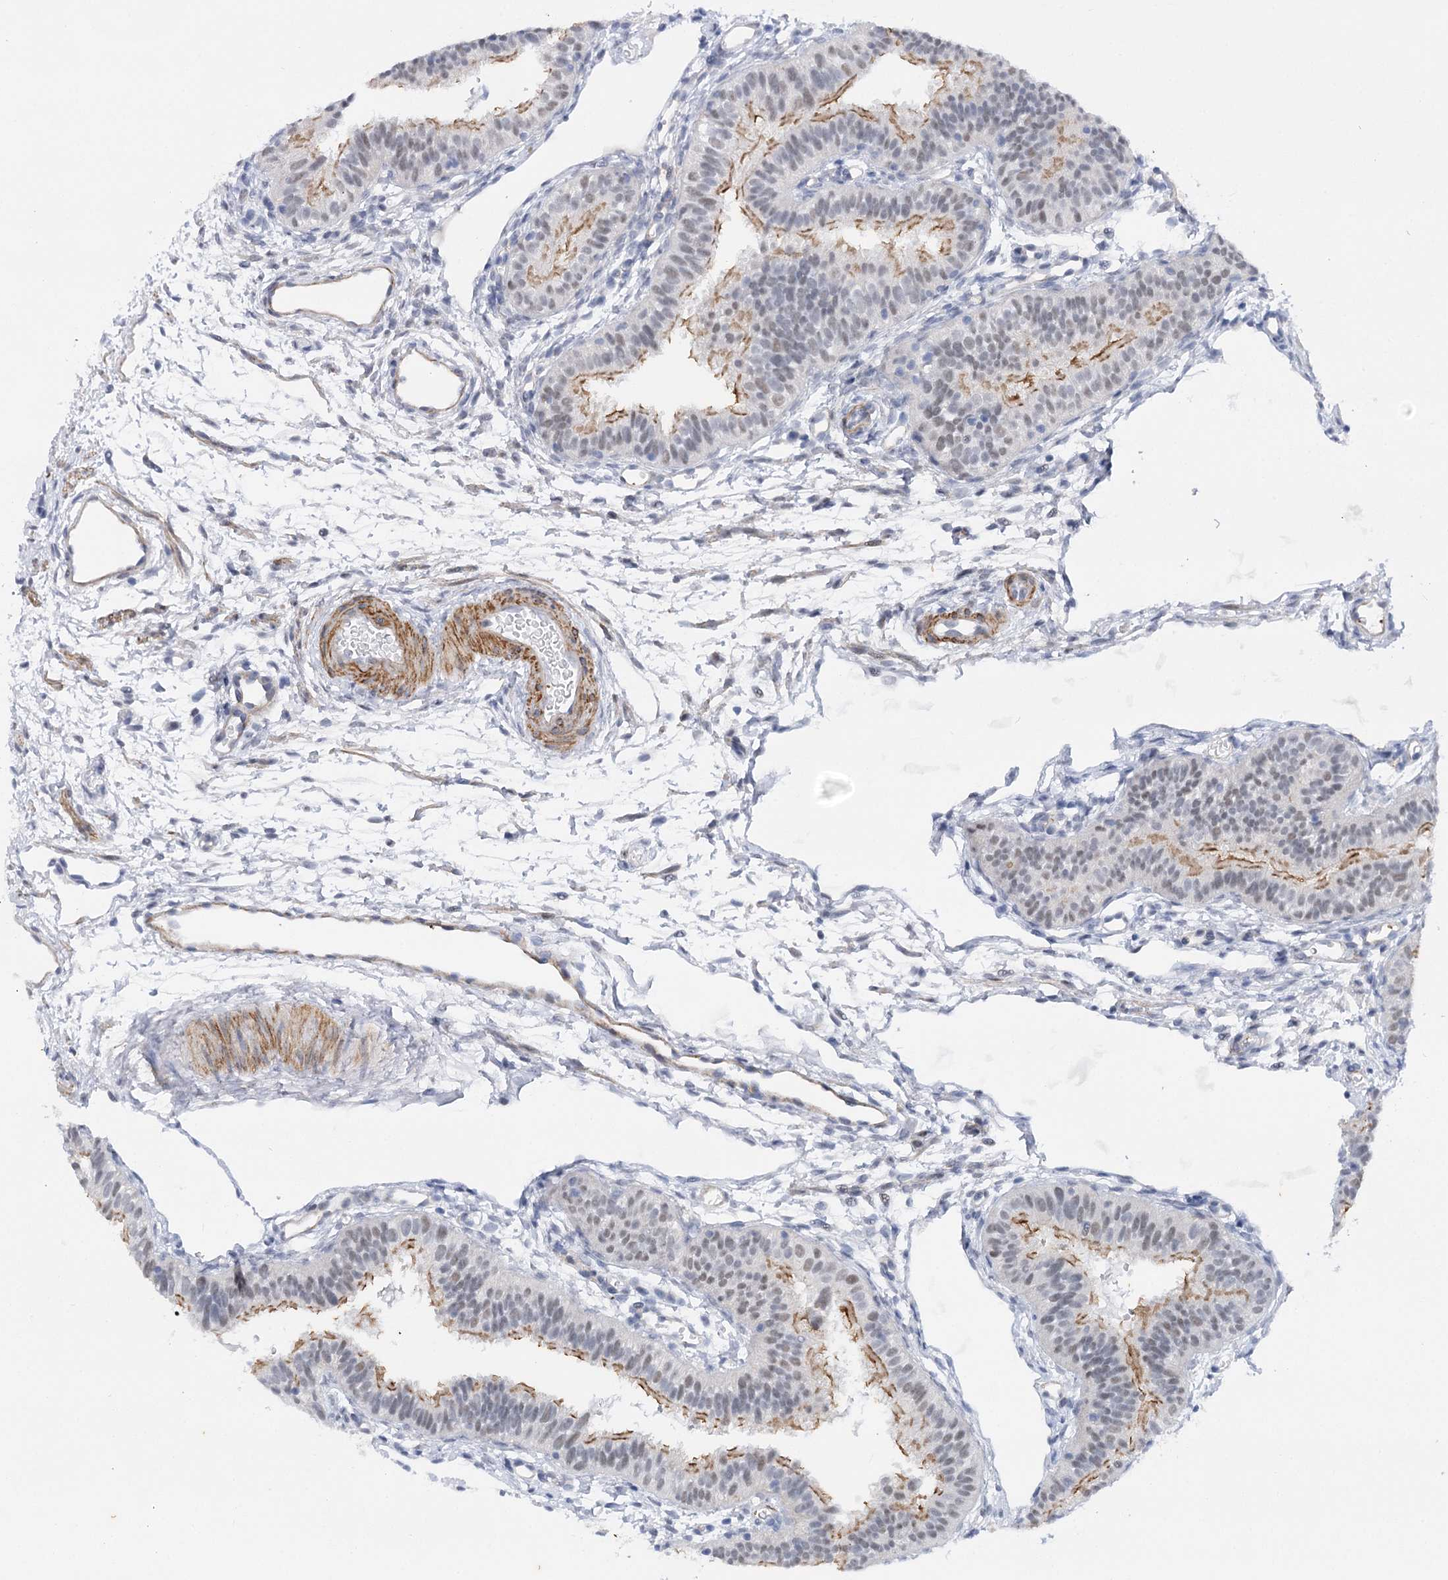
{"staining": {"intensity": "moderate", "quantity": "25%-75%", "location": "cytoplasmic/membranous"}, "tissue": "fallopian tube", "cell_type": "Glandular cells", "image_type": "normal", "snomed": [{"axis": "morphology", "description": "Normal tissue, NOS"}, {"axis": "topography", "description": "Fallopian tube"}], "caption": "The image shows staining of normal fallopian tube, revealing moderate cytoplasmic/membranous protein staining (brown color) within glandular cells. (DAB IHC with brightfield microscopy, high magnification).", "gene": "AGXT2", "patient": {"sex": "female", "age": 35}}